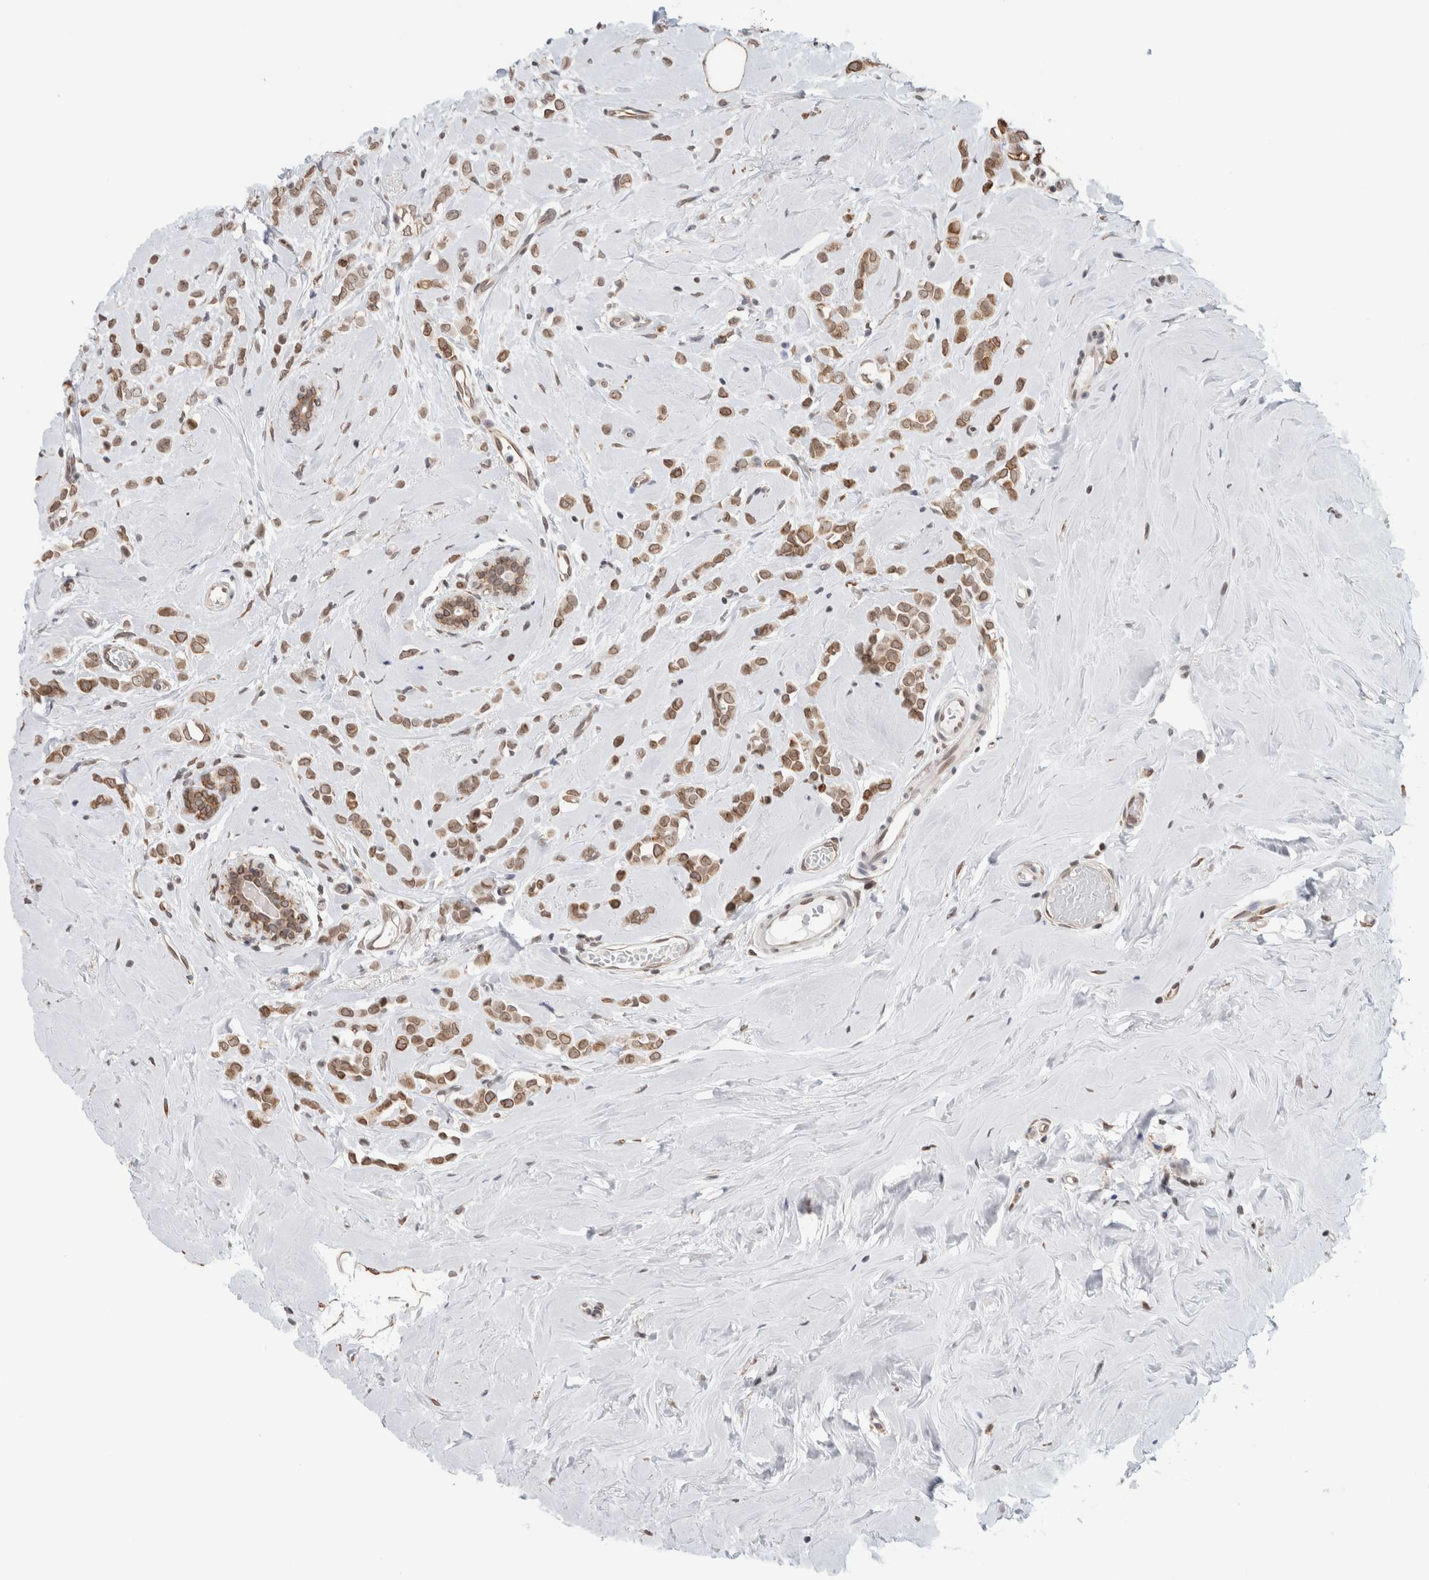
{"staining": {"intensity": "moderate", "quantity": ">75%", "location": "cytoplasmic/membranous,nuclear"}, "tissue": "breast cancer", "cell_type": "Tumor cells", "image_type": "cancer", "snomed": [{"axis": "morphology", "description": "Lobular carcinoma"}, {"axis": "topography", "description": "Breast"}], "caption": "Moderate cytoplasmic/membranous and nuclear staining is present in approximately >75% of tumor cells in lobular carcinoma (breast).", "gene": "RBMX2", "patient": {"sex": "female", "age": 47}}